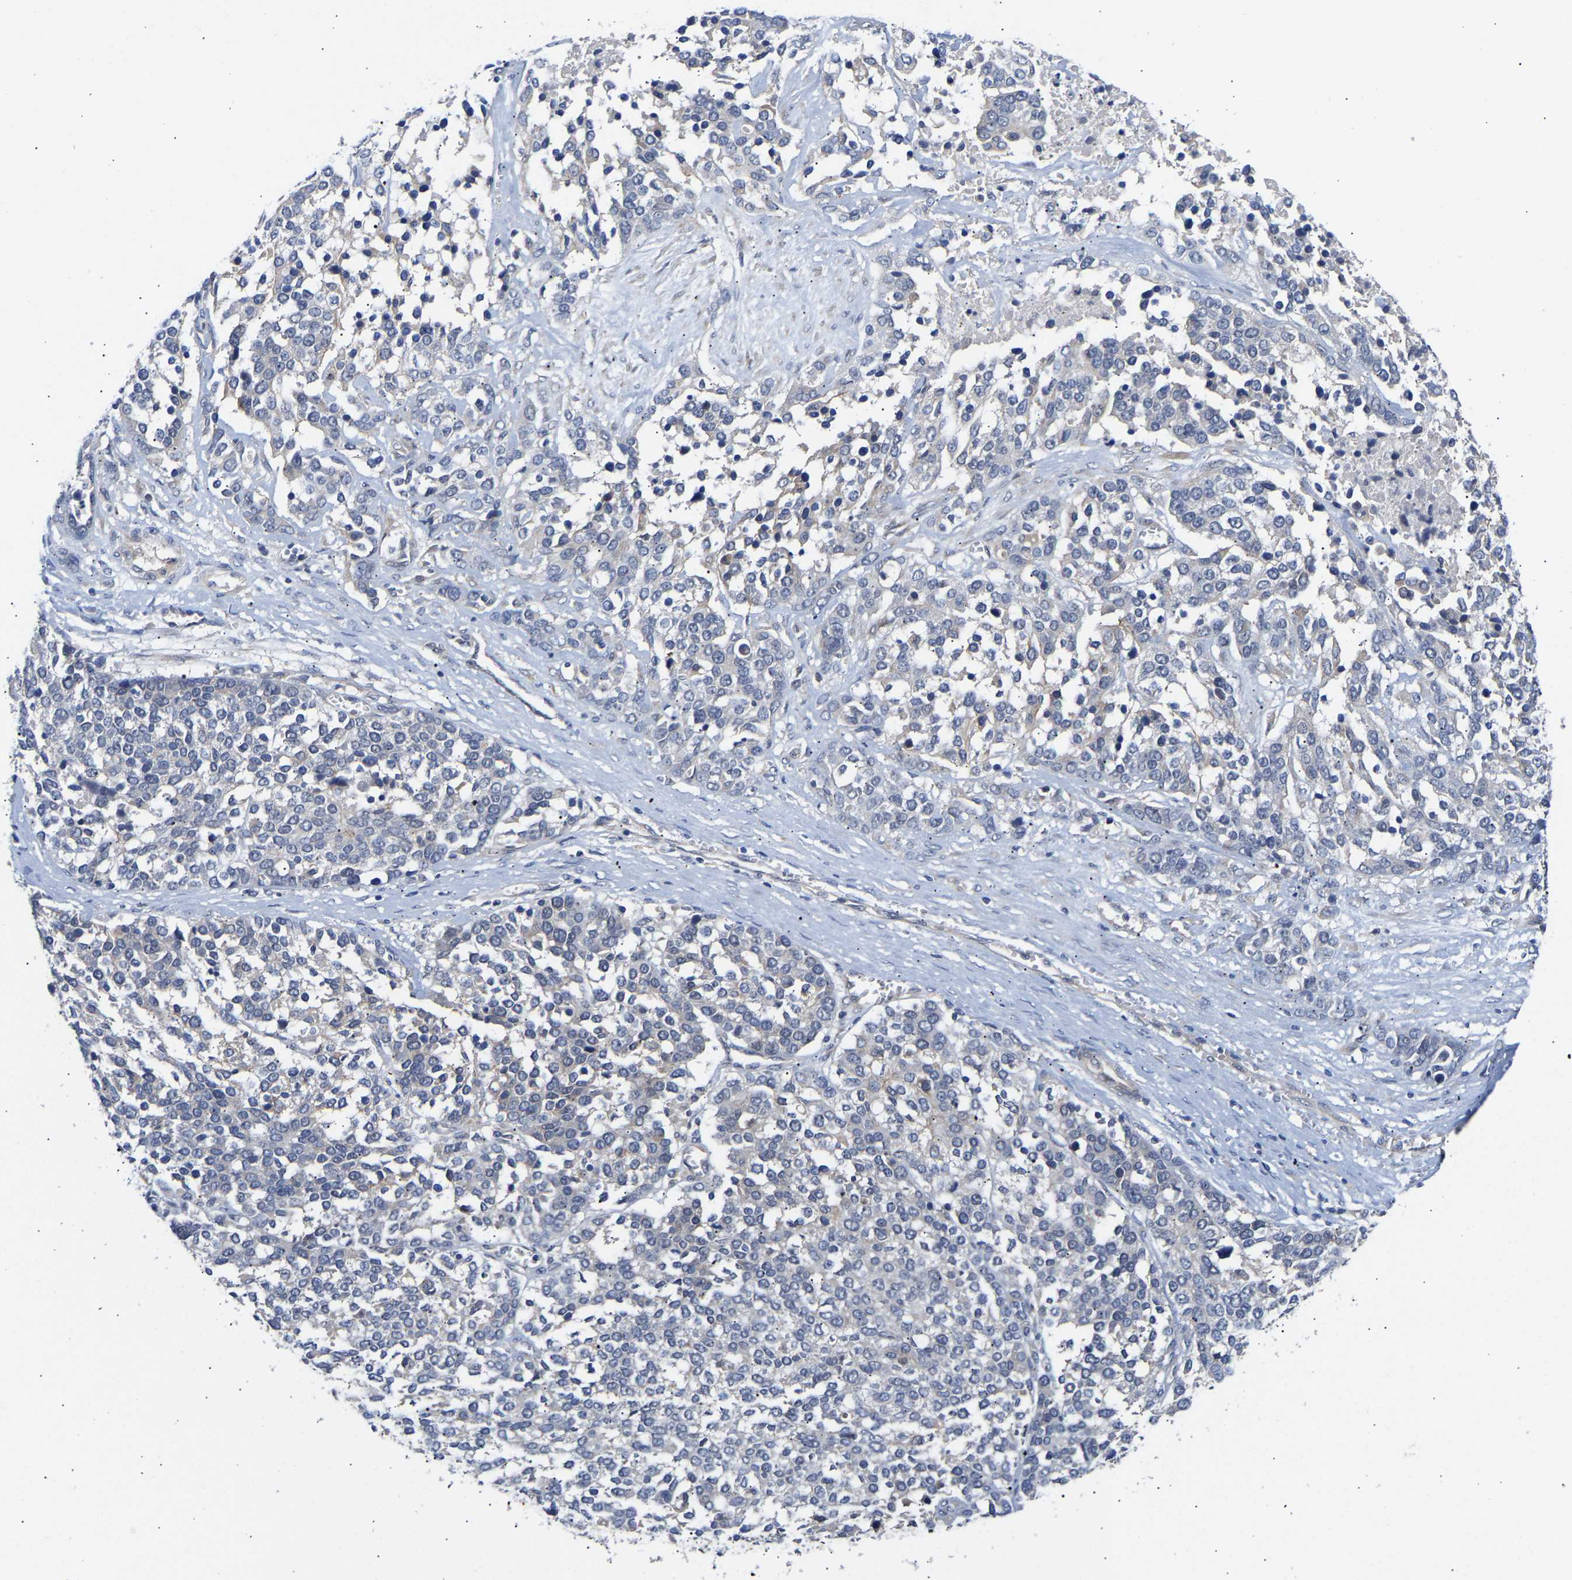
{"staining": {"intensity": "negative", "quantity": "none", "location": "none"}, "tissue": "ovarian cancer", "cell_type": "Tumor cells", "image_type": "cancer", "snomed": [{"axis": "morphology", "description": "Cystadenocarcinoma, serous, NOS"}, {"axis": "topography", "description": "Ovary"}], "caption": "An immunohistochemistry histopathology image of ovarian serous cystadenocarcinoma is shown. There is no staining in tumor cells of ovarian serous cystadenocarcinoma. (DAB (3,3'-diaminobenzidine) IHC visualized using brightfield microscopy, high magnification).", "gene": "KASH5", "patient": {"sex": "female", "age": 44}}